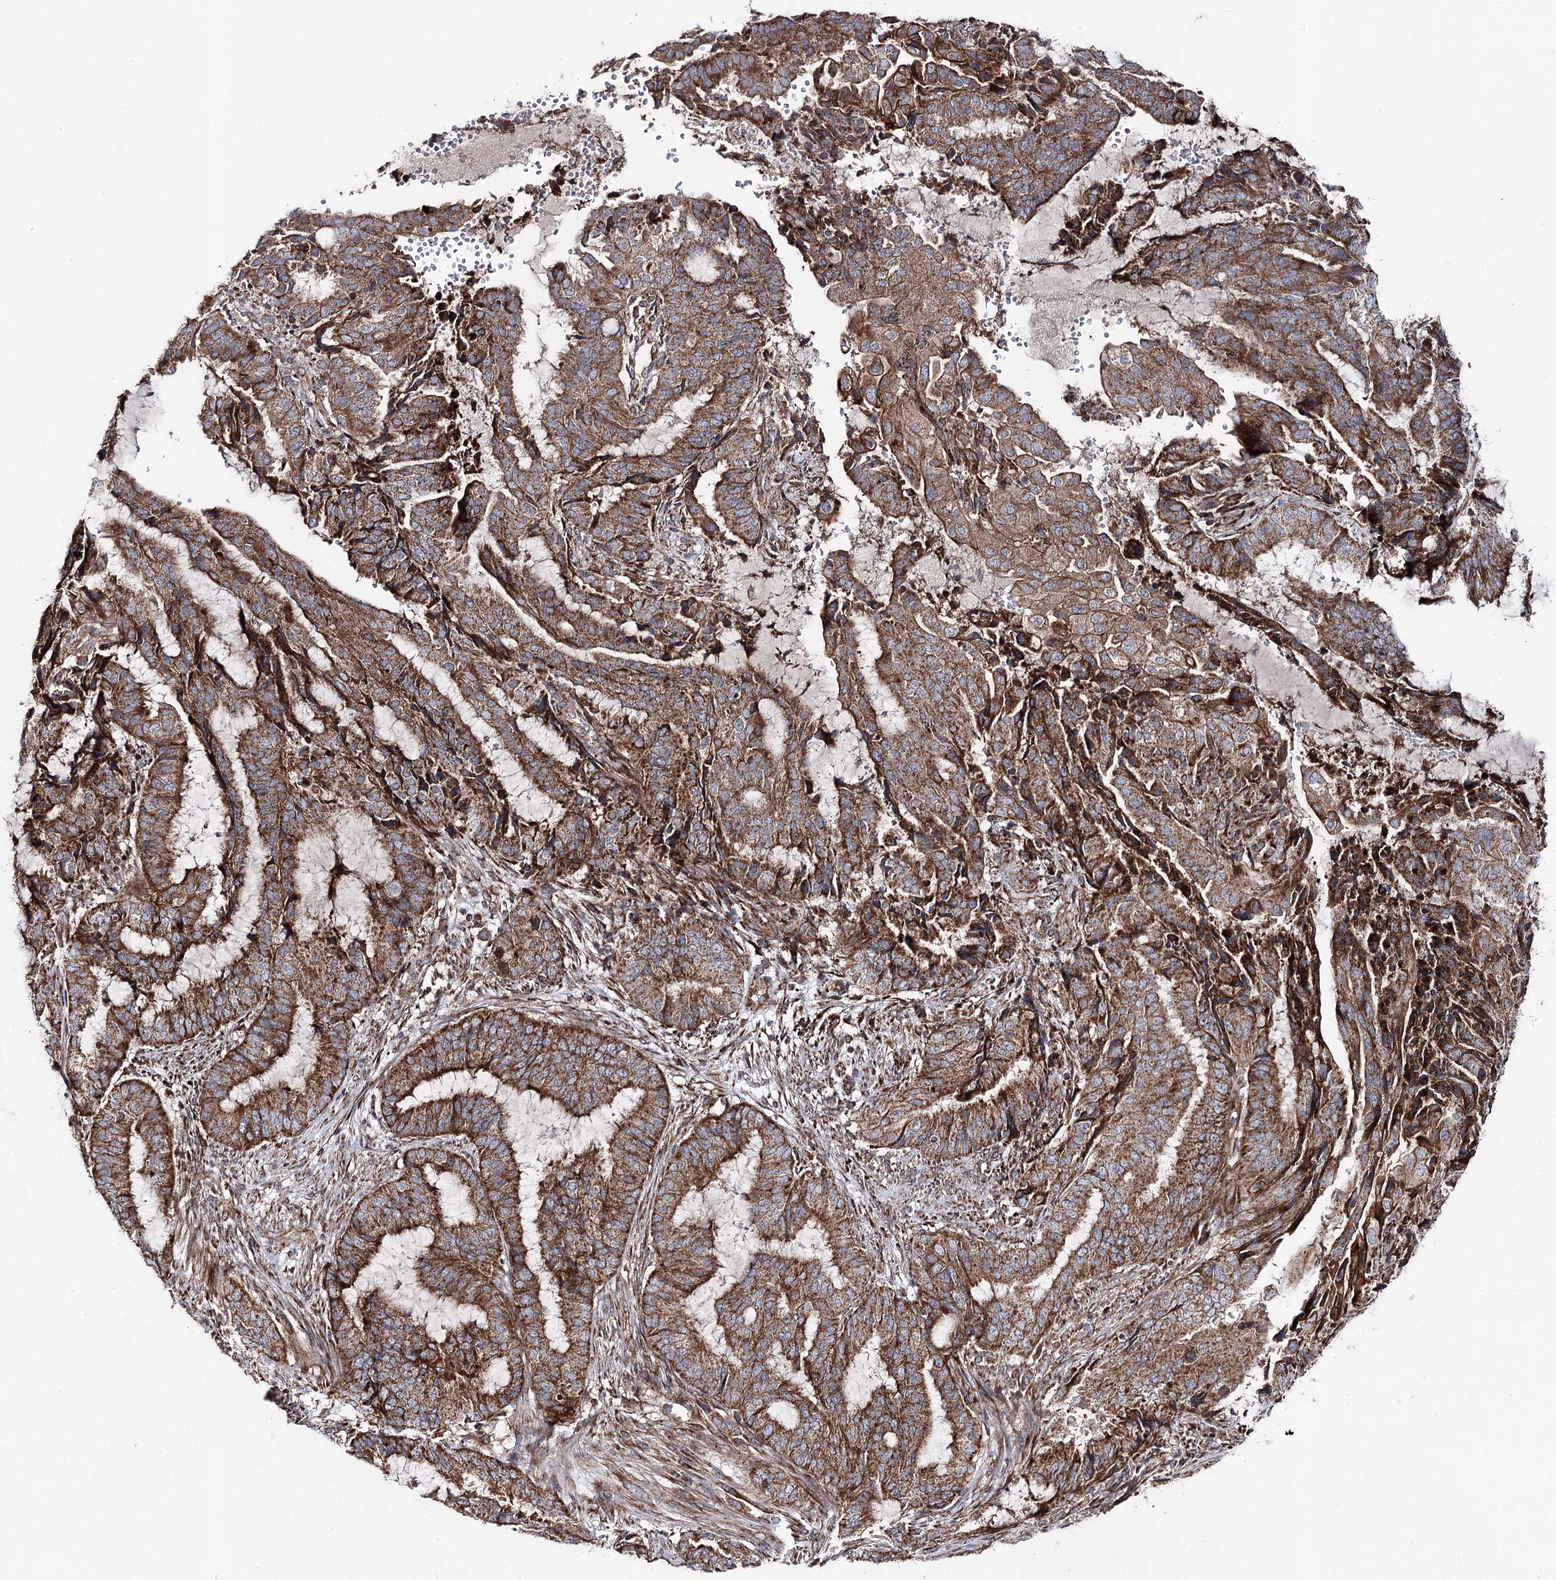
{"staining": {"intensity": "strong", "quantity": ">75%", "location": "cytoplasmic/membranous"}, "tissue": "endometrial cancer", "cell_type": "Tumor cells", "image_type": "cancer", "snomed": [{"axis": "morphology", "description": "Adenocarcinoma, NOS"}, {"axis": "topography", "description": "Endometrium"}], "caption": "Adenocarcinoma (endometrial) stained with immunohistochemistry (IHC) shows strong cytoplasmic/membranous expression in about >75% of tumor cells.", "gene": "MSANTD2", "patient": {"sex": "female", "age": 51}}